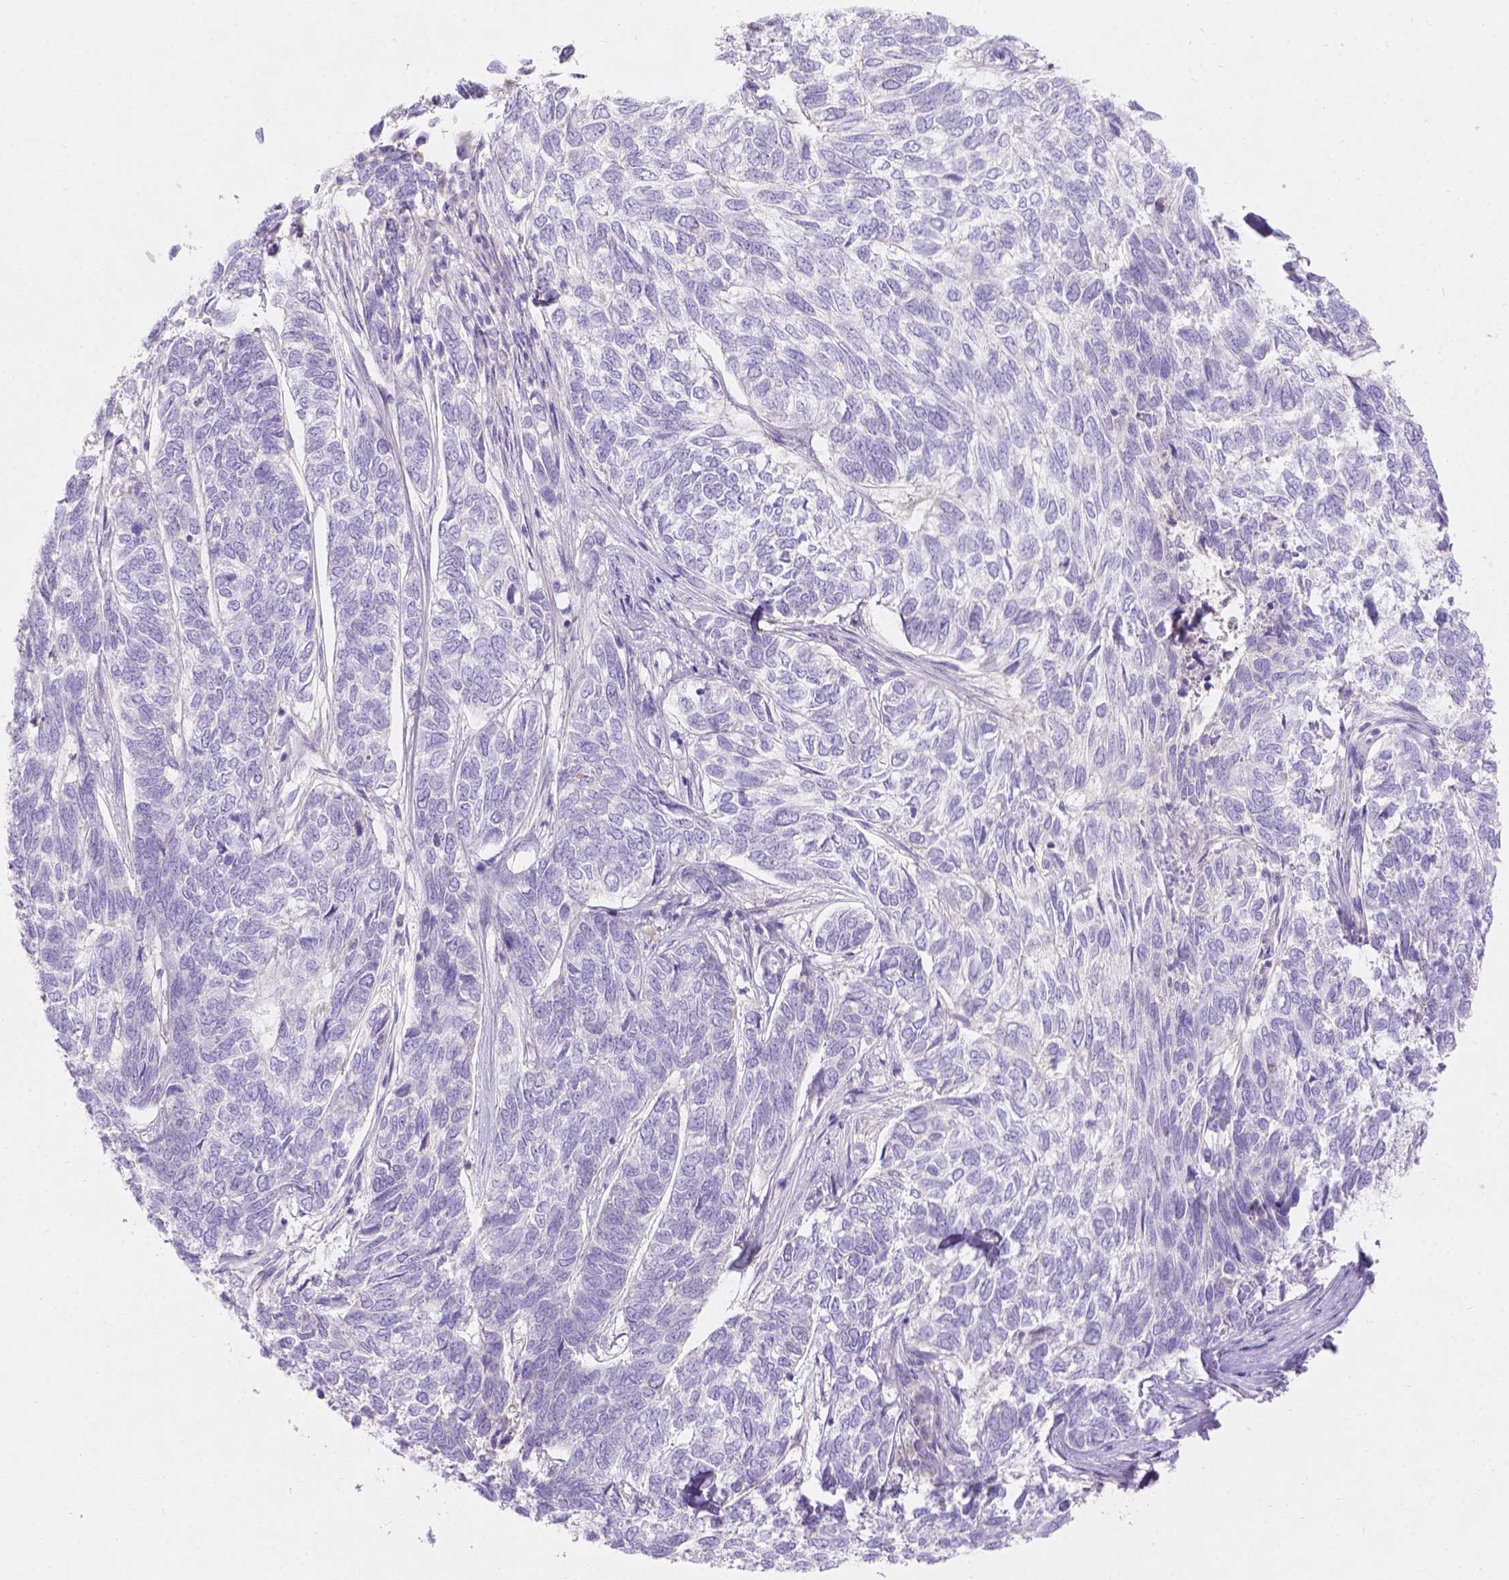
{"staining": {"intensity": "negative", "quantity": "none", "location": "none"}, "tissue": "skin cancer", "cell_type": "Tumor cells", "image_type": "cancer", "snomed": [{"axis": "morphology", "description": "Basal cell carcinoma"}, {"axis": "topography", "description": "Skin"}], "caption": "This histopathology image is of skin basal cell carcinoma stained with immunohistochemistry (IHC) to label a protein in brown with the nuclei are counter-stained blue. There is no staining in tumor cells.", "gene": "GAL3ST2", "patient": {"sex": "female", "age": 65}}